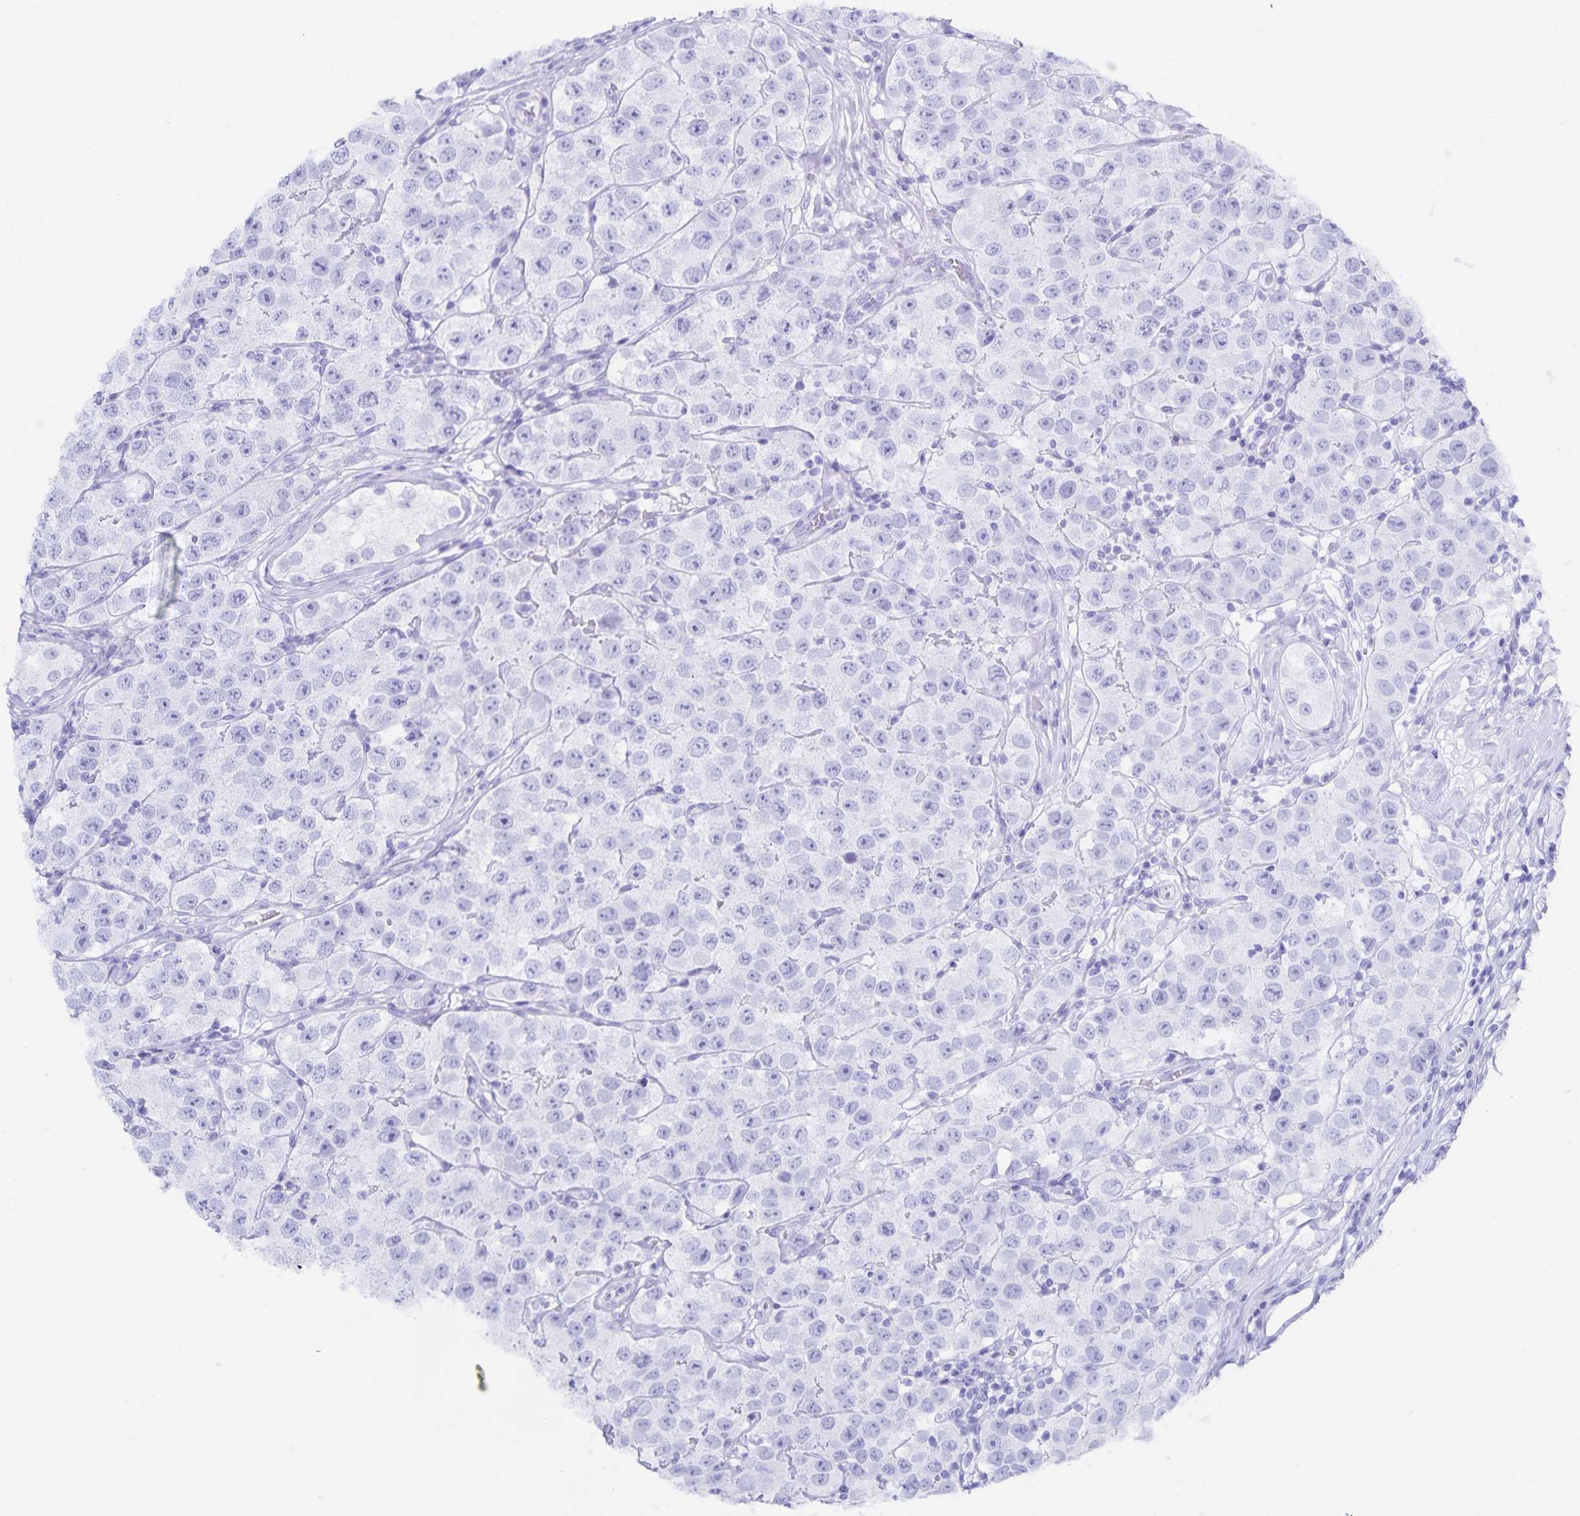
{"staining": {"intensity": "negative", "quantity": "none", "location": "none"}, "tissue": "testis cancer", "cell_type": "Tumor cells", "image_type": "cancer", "snomed": [{"axis": "morphology", "description": "Seminoma, NOS"}, {"axis": "topography", "description": "Testis"}], "caption": "Image shows no protein positivity in tumor cells of testis cancer (seminoma) tissue. (DAB immunohistochemistry (IHC) with hematoxylin counter stain).", "gene": "SNTN", "patient": {"sex": "male", "age": 34}}